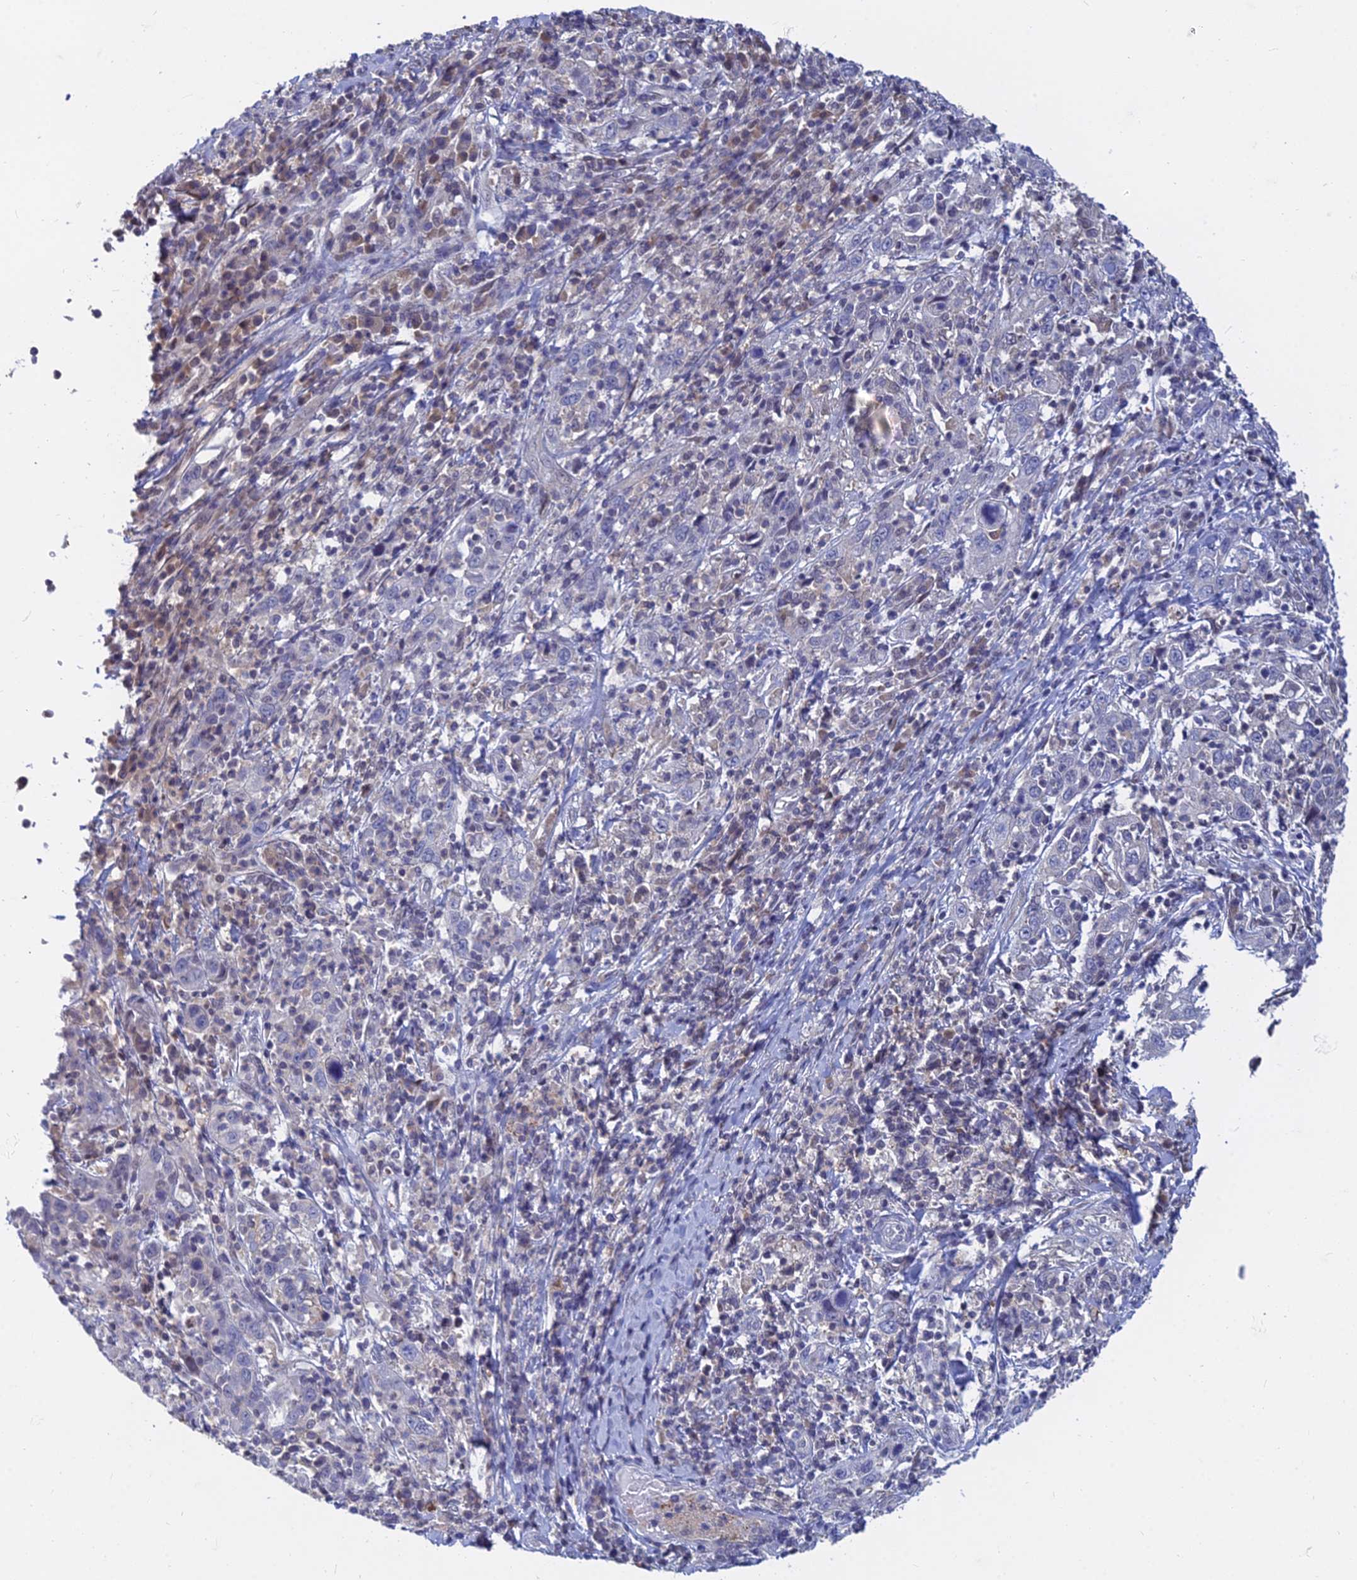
{"staining": {"intensity": "negative", "quantity": "none", "location": "none"}, "tissue": "cervical cancer", "cell_type": "Tumor cells", "image_type": "cancer", "snomed": [{"axis": "morphology", "description": "Squamous cell carcinoma, NOS"}, {"axis": "topography", "description": "Cervix"}], "caption": "Image shows no significant protein positivity in tumor cells of cervical squamous cell carcinoma. (Stains: DAB (3,3'-diaminobenzidine) IHC with hematoxylin counter stain, Microscopy: brightfield microscopy at high magnification).", "gene": "B3GALT4", "patient": {"sex": "female", "age": 46}}